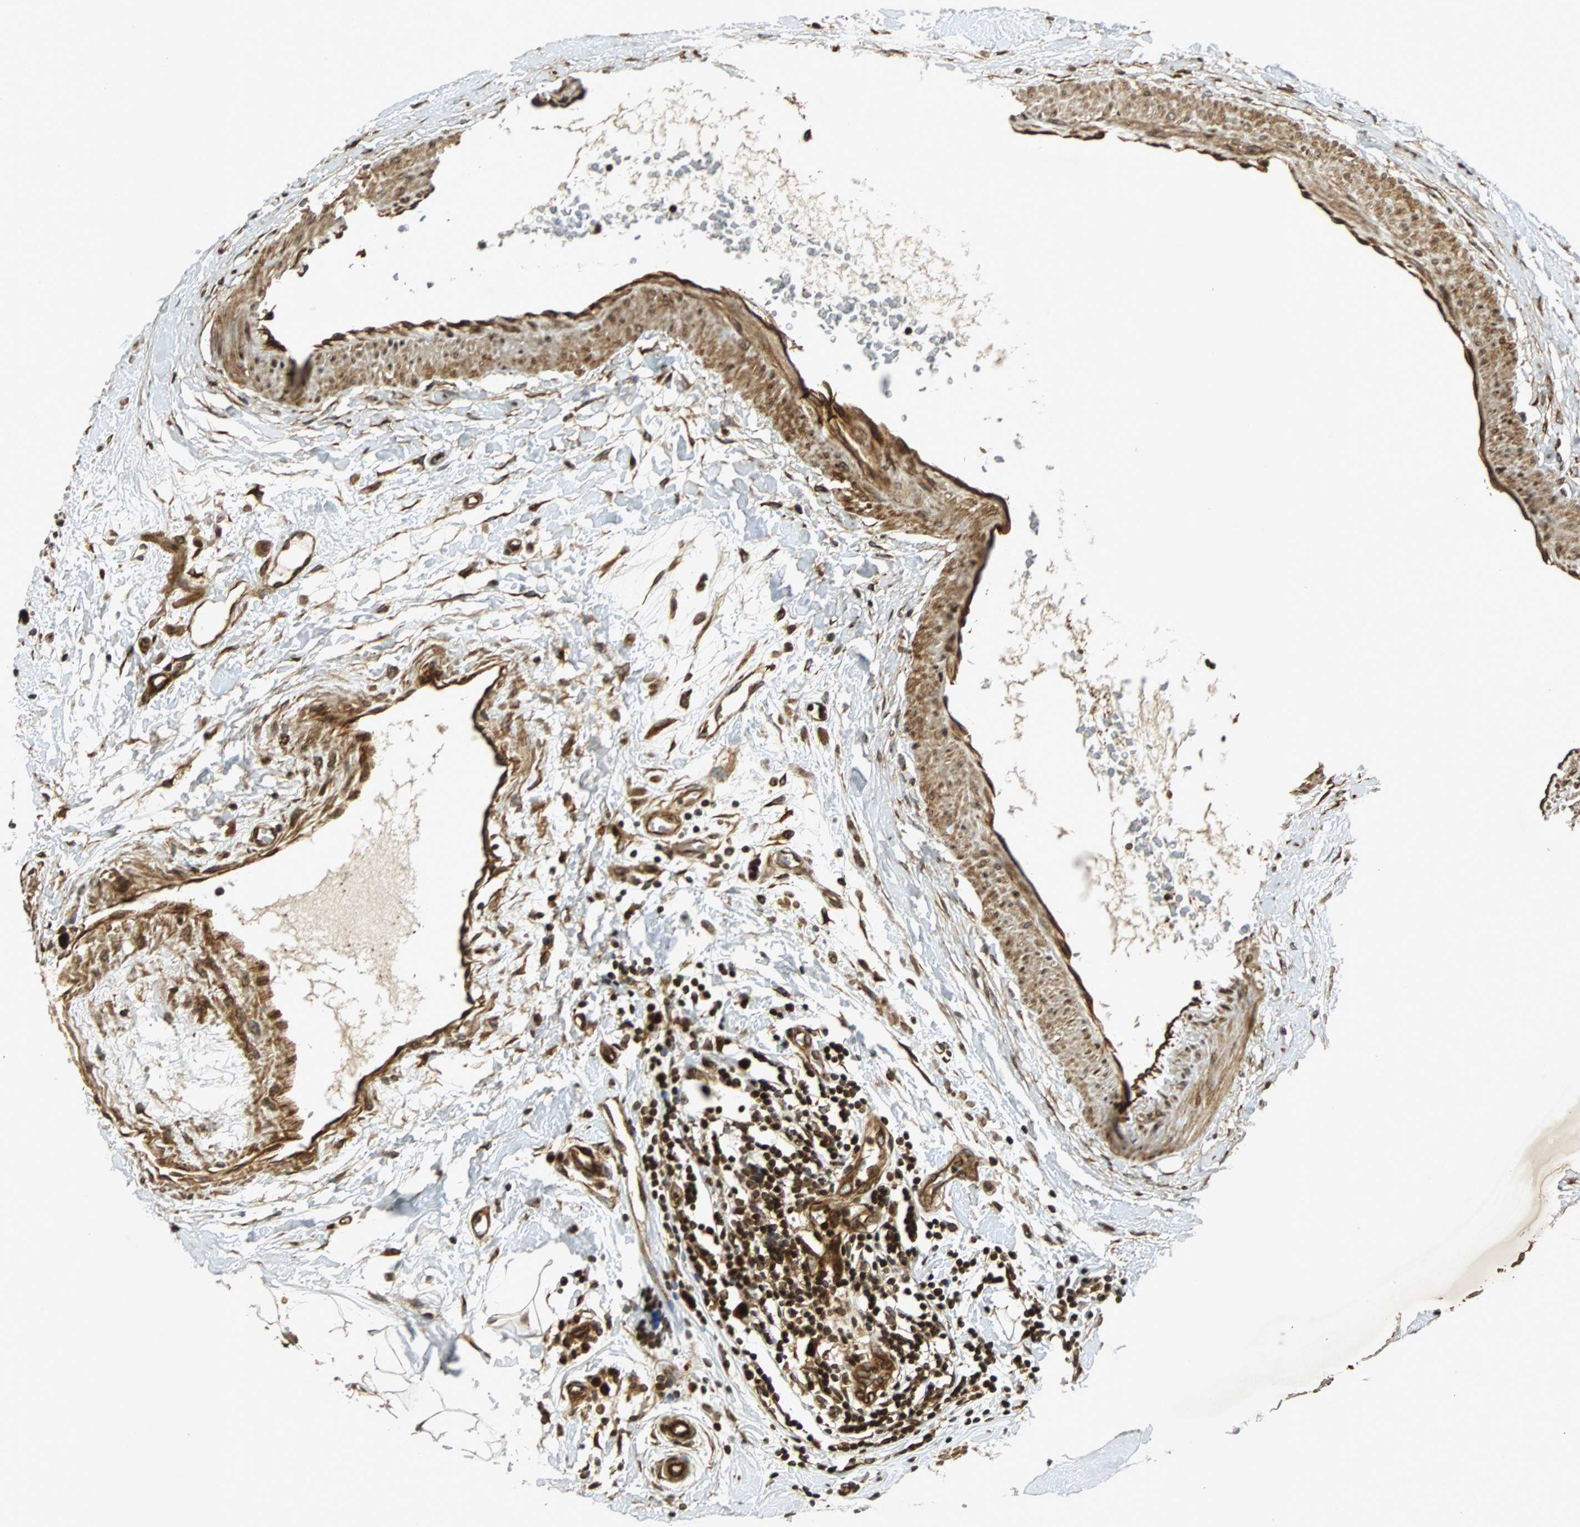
{"staining": {"intensity": "moderate", "quantity": ">75%", "location": "cytoplasmic/membranous"}, "tissue": "breast cancer", "cell_type": "Tumor cells", "image_type": "cancer", "snomed": [{"axis": "morphology", "description": "Duct carcinoma"}, {"axis": "topography", "description": "Breast"}], "caption": "High-magnification brightfield microscopy of breast infiltrating ductal carcinoma stained with DAB (brown) and counterstained with hematoxylin (blue). tumor cells exhibit moderate cytoplasmic/membranous staining is appreciated in about>75% of cells.", "gene": "TUBA4A", "patient": {"sex": "female", "age": 40}}